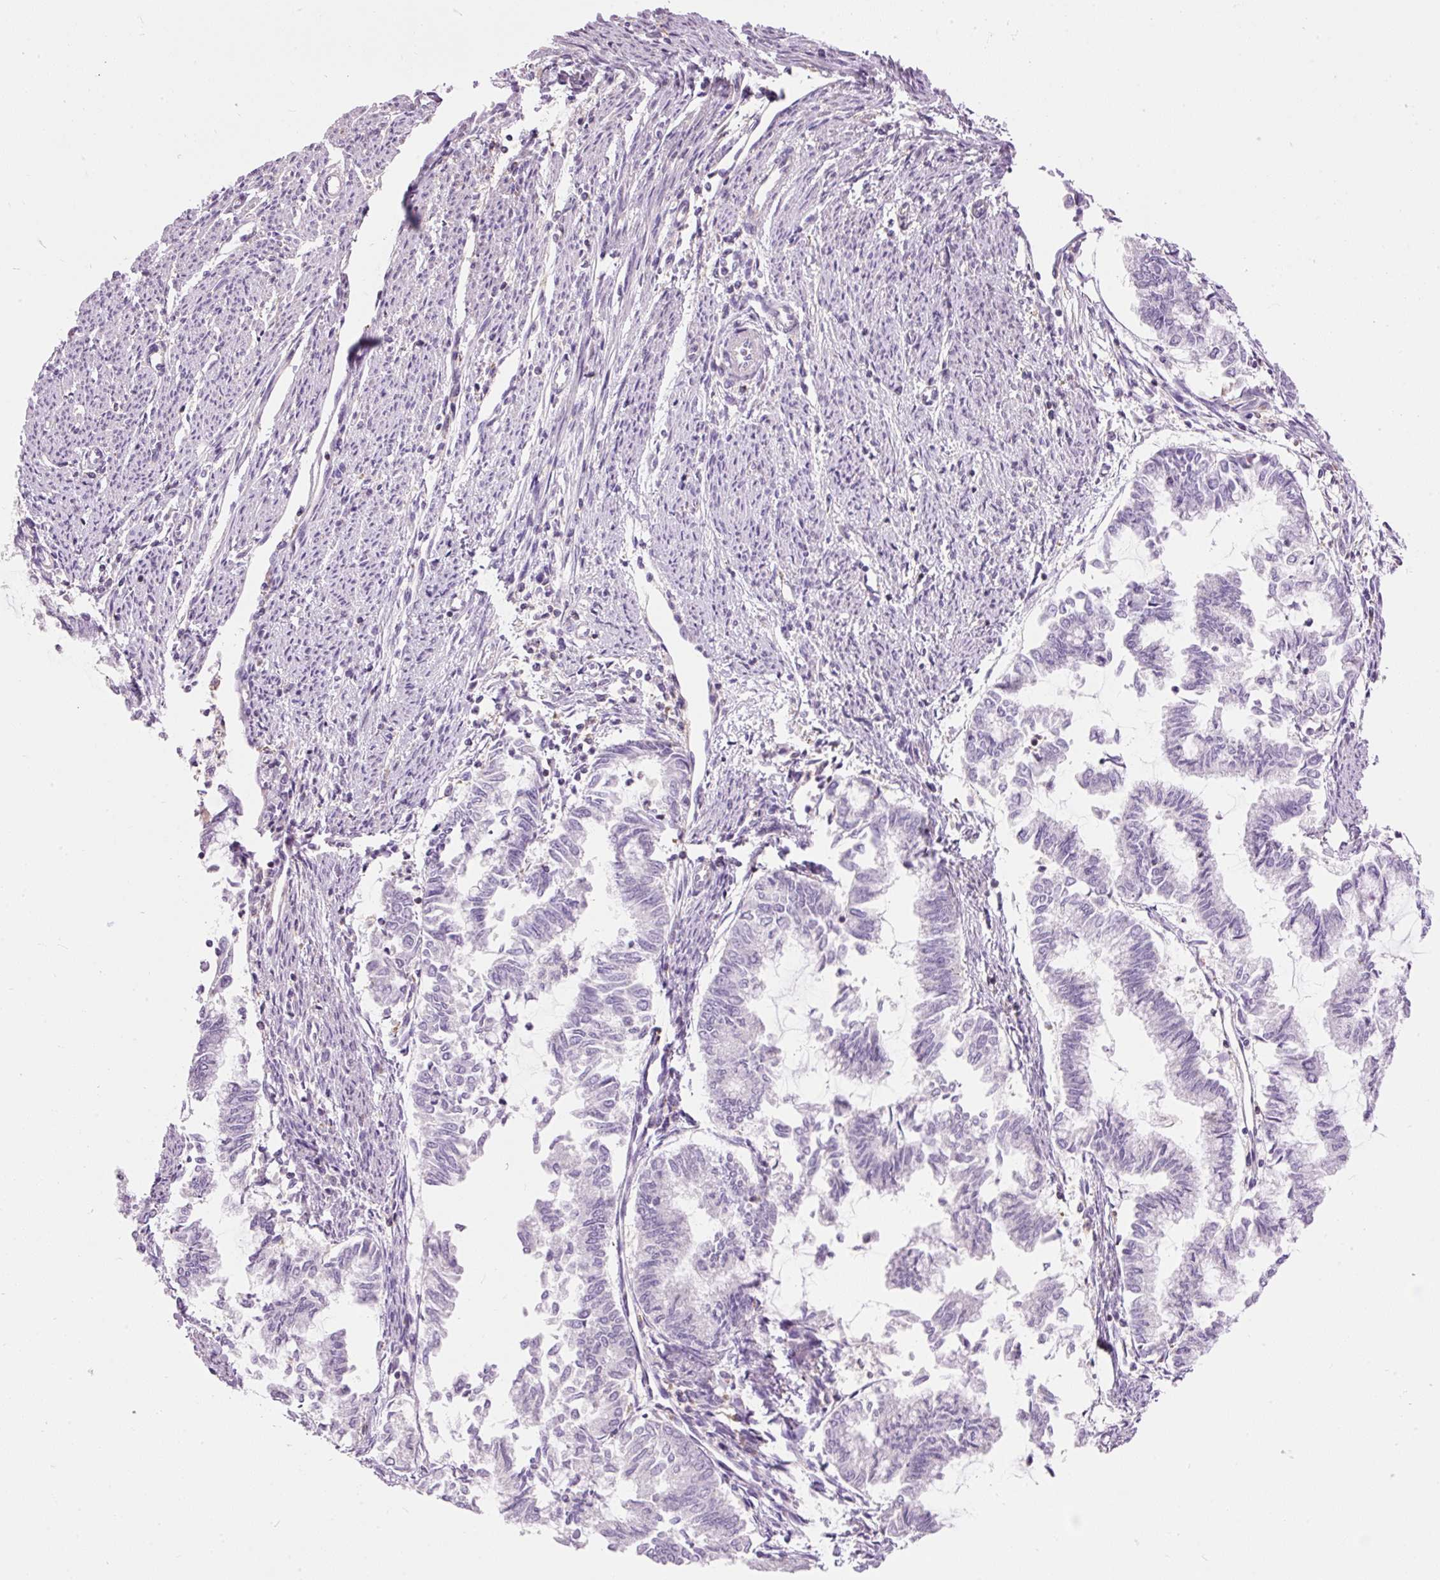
{"staining": {"intensity": "negative", "quantity": "none", "location": "none"}, "tissue": "endometrial cancer", "cell_type": "Tumor cells", "image_type": "cancer", "snomed": [{"axis": "morphology", "description": "Adenocarcinoma, NOS"}, {"axis": "topography", "description": "Endometrium"}], "caption": "This histopathology image is of endometrial cancer stained with immunohistochemistry to label a protein in brown with the nuclei are counter-stained blue. There is no staining in tumor cells.", "gene": "DOK6", "patient": {"sex": "female", "age": 79}}